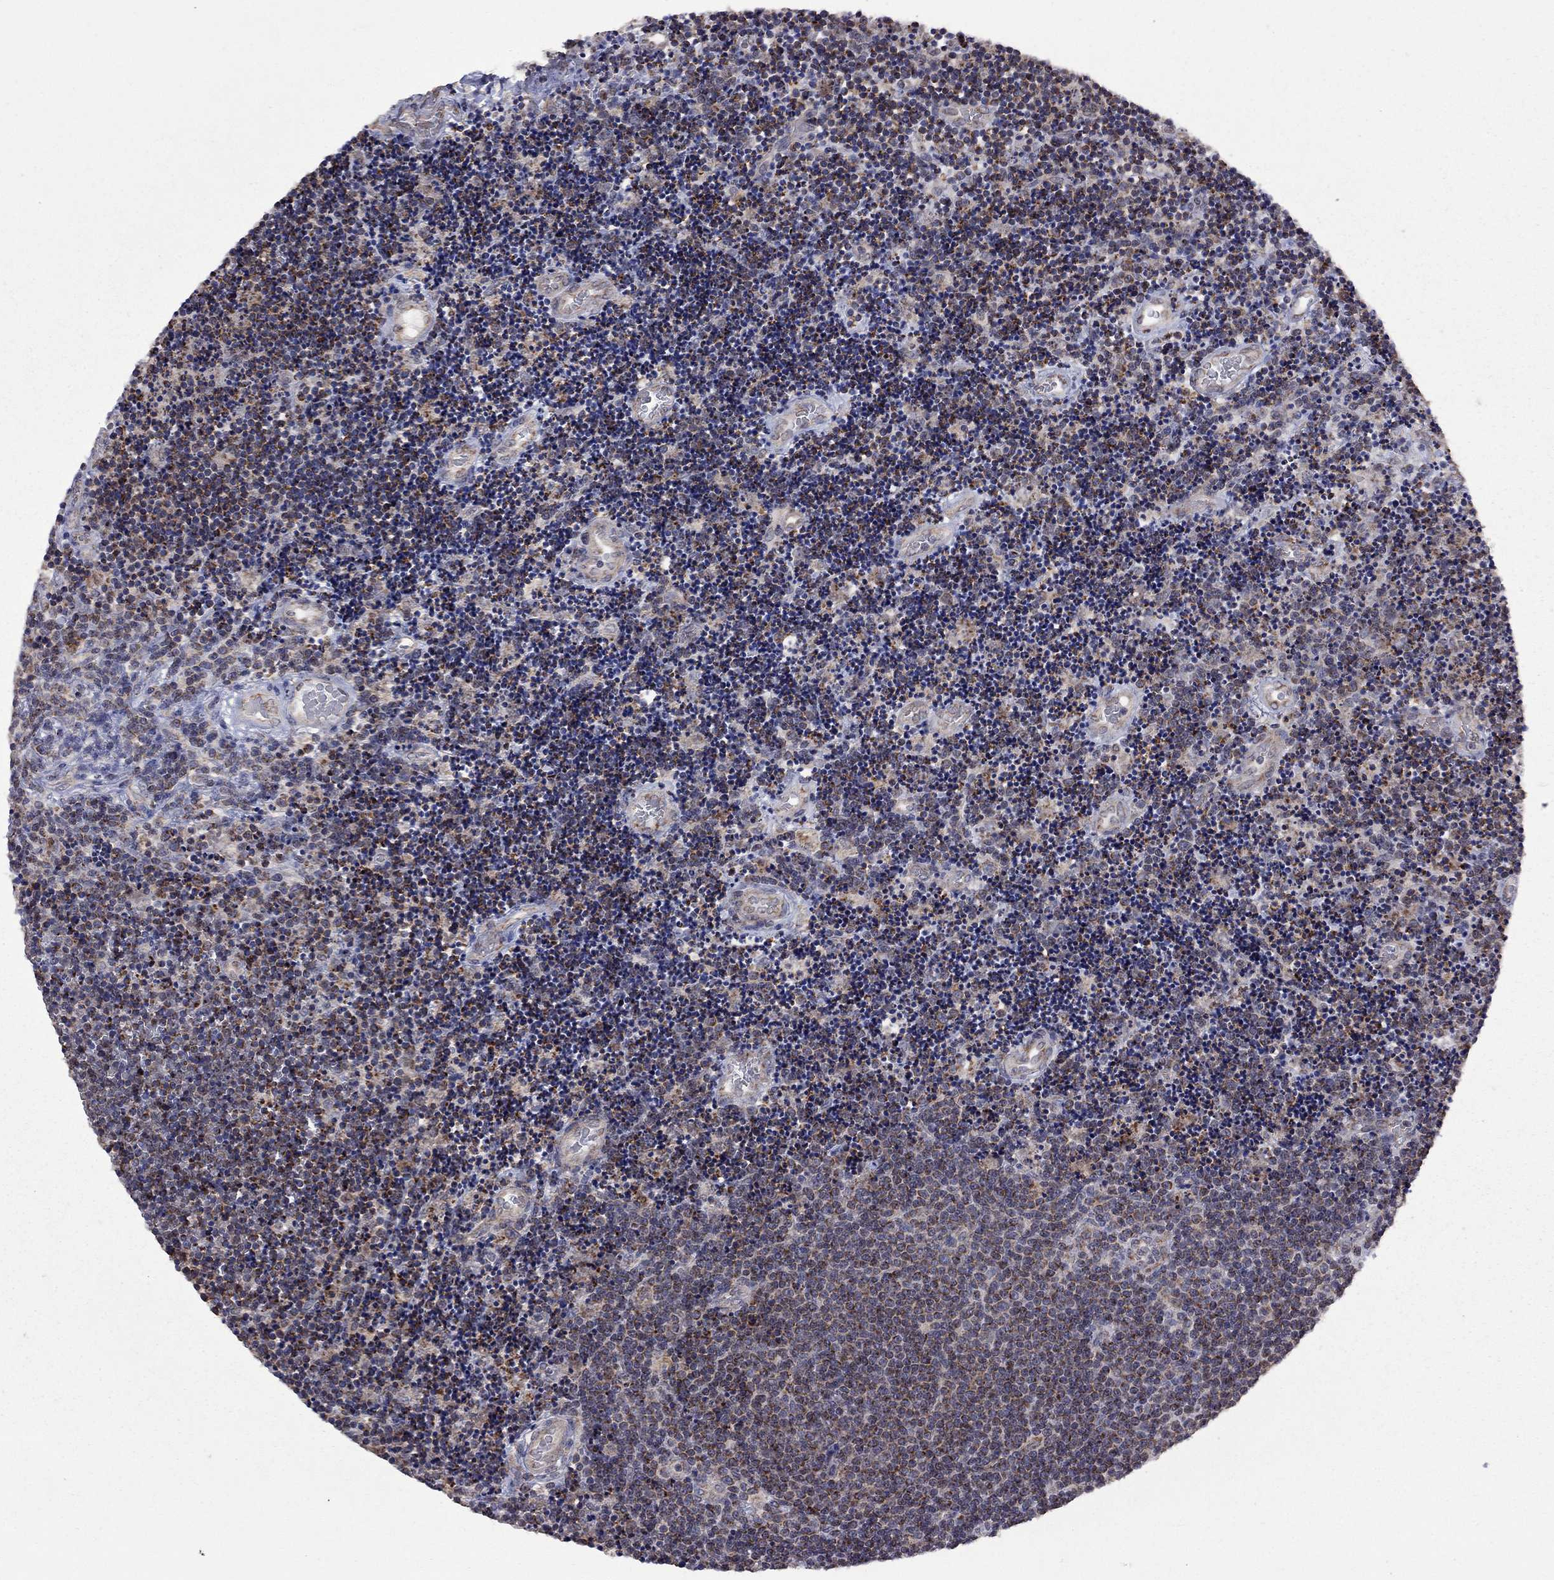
{"staining": {"intensity": "strong", "quantity": ">75%", "location": "cytoplasmic/membranous"}, "tissue": "lymphoma", "cell_type": "Tumor cells", "image_type": "cancer", "snomed": [{"axis": "morphology", "description": "Malignant lymphoma, non-Hodgkin's type, Low grade"}, {"axis": "topography", "description": "Brain"}], "caption": "Immunohistochemistry of low-grade malignant lymphoma, non-Hodgkin's type demonstrates high levels of strong cytoplasmic/membranous staining in about >75% of tumor cells. (DAB (3,3'-diaminobenzidine) = brown stain, brightfield microscopy at high magnification).", "gene": "NDUFB1", "patient": {"sex": "female", "age": 66}}